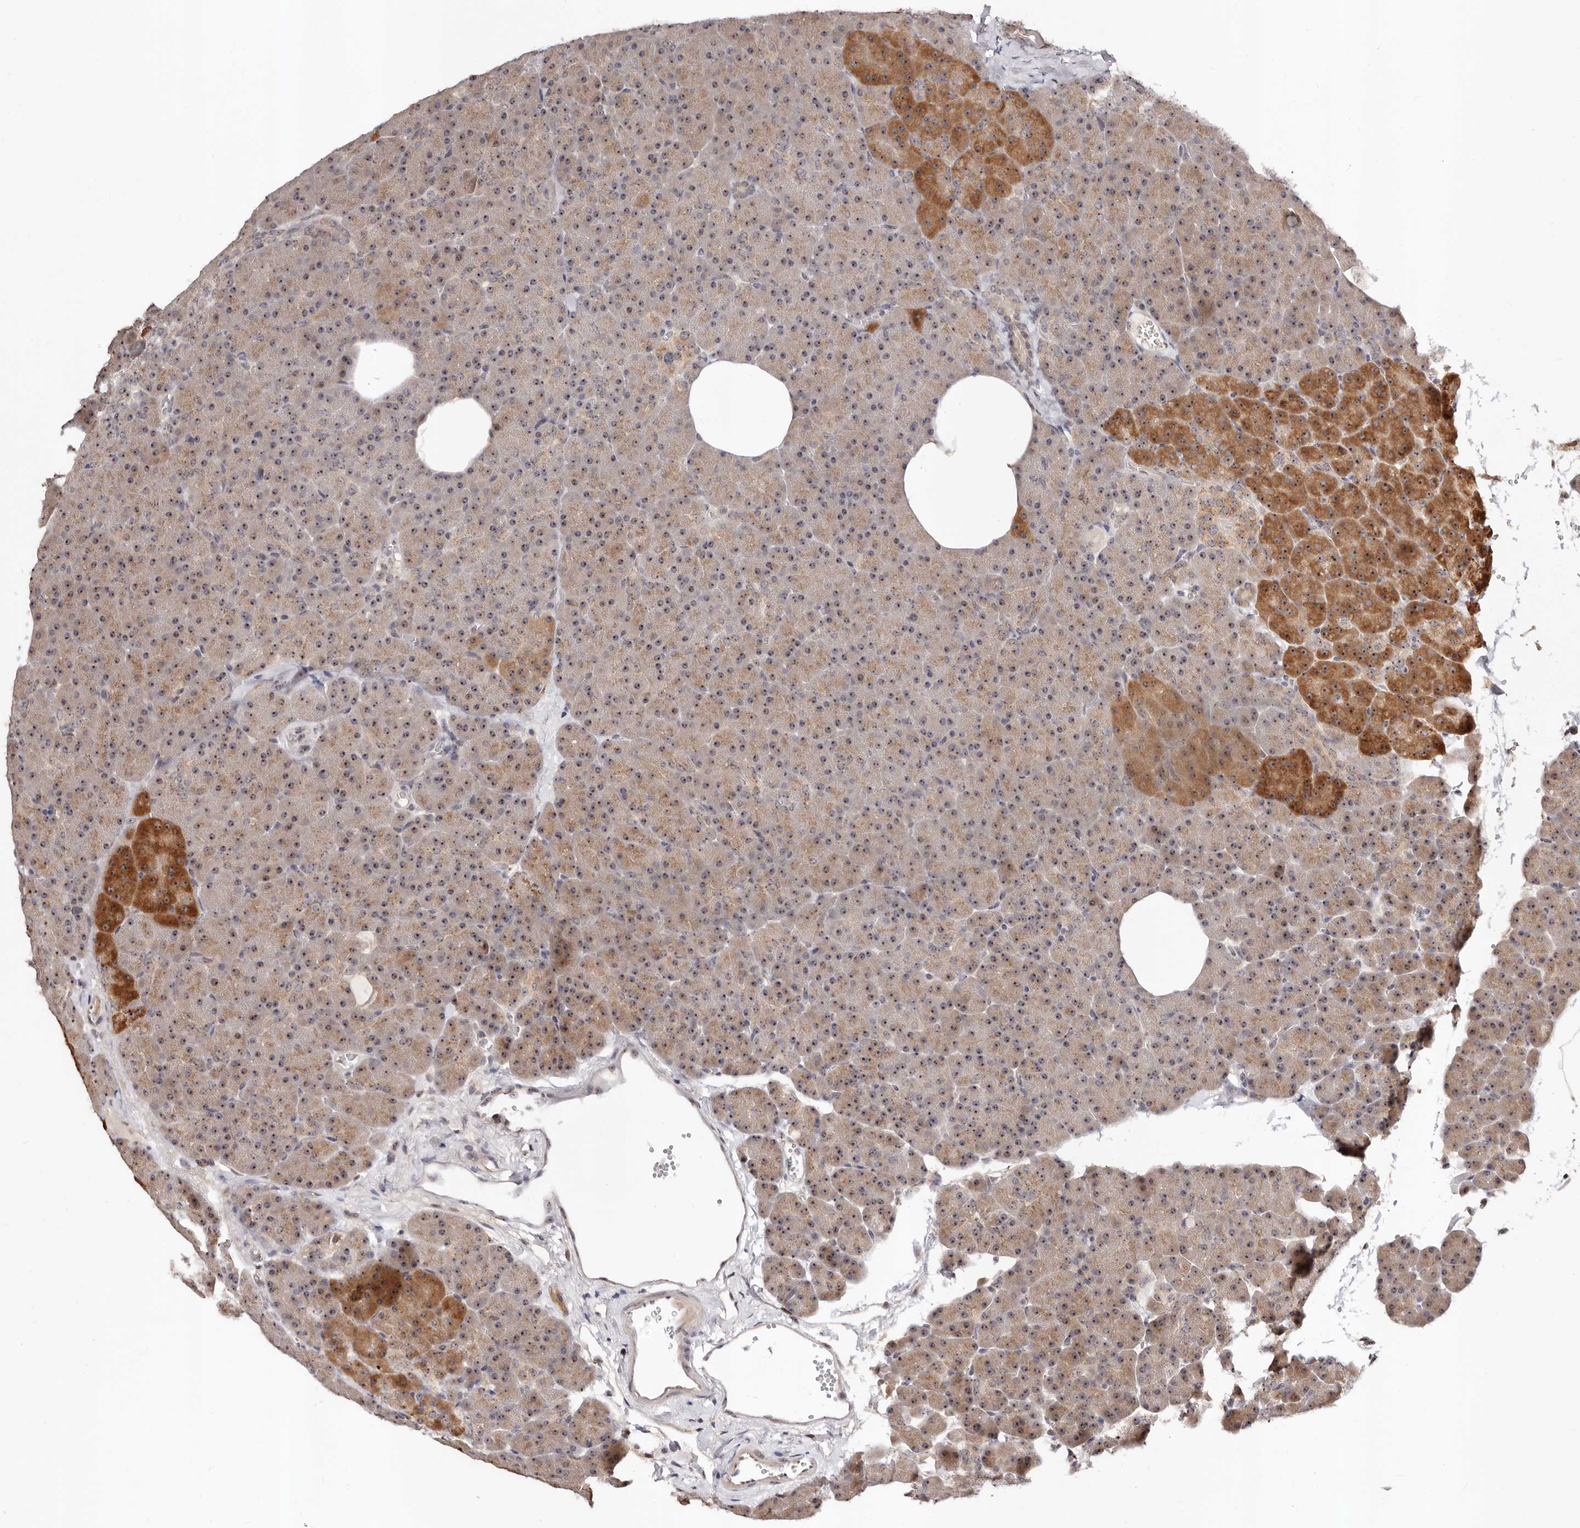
{"staining": {"intensity": "moderate", "quantity": "25%-75%", "location": "cytoplasmic/membranous,nuclear"}, "tissue": "pancreas", "cell_type": "Exocrine glandular cells", "image_type": "normal", "snomed": [{"axis": "morphology", "description": "Normal tissue, NOS"}, {"axis": "morphology", "description": "Carcinoid, malignant, NOS"}, {"axis": "topography", "description": "Pancreas"}], "caption": "Immunohistochemical staining of benign human pancreas exhibits medium levels of moderate cytoplasmic/membranous,nuclear expression in approximately 25%-75% of exocrine glandular cells. (Stains: DAB in brown, nuclei in blue, Microscopy: brightfield microscopy at high magnification).", "gene": "APOL6", "patient": {"sex": "female", "age": 35}}